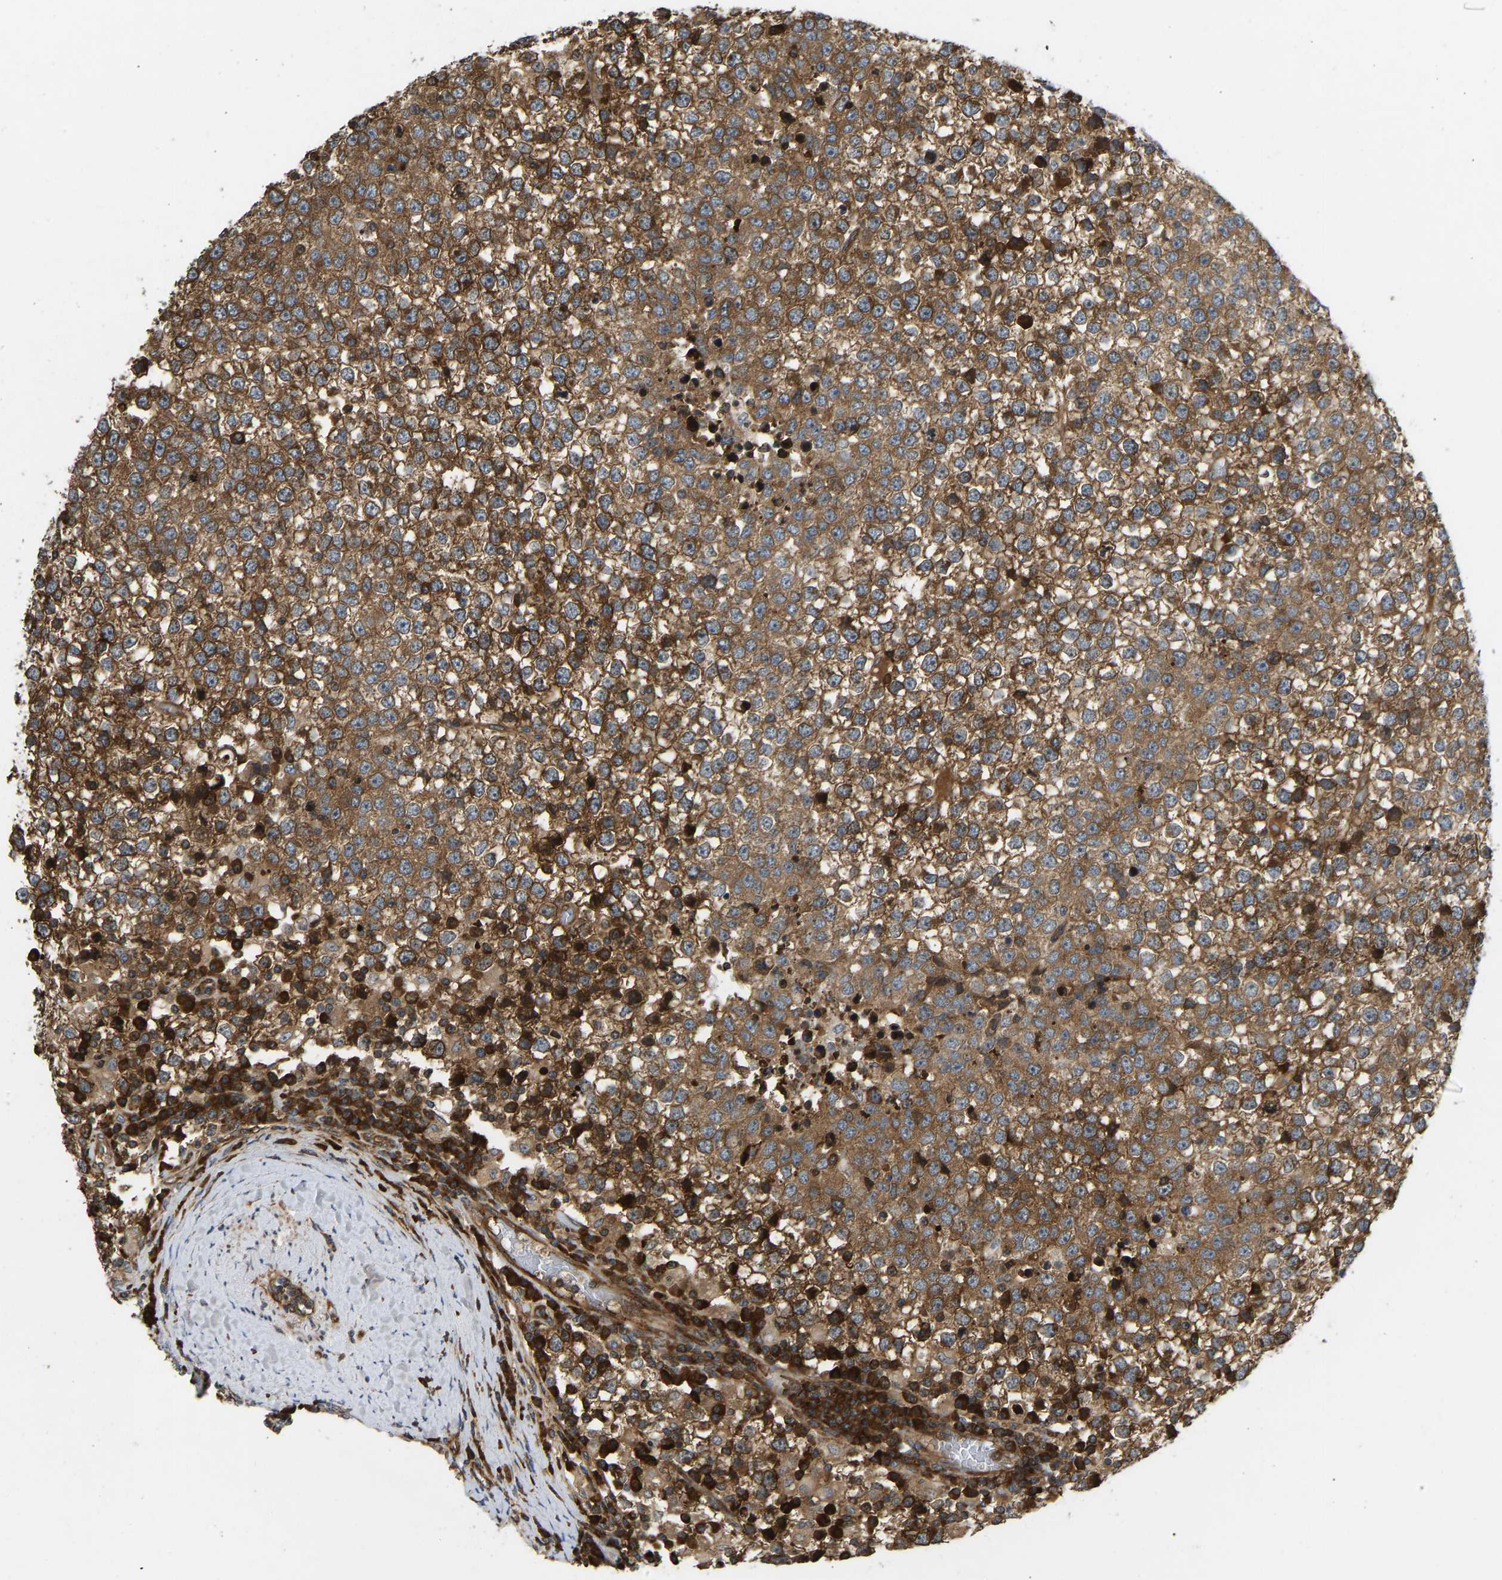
{"staining": {"intensity": "strong", "quantity": ">75%", "location": "cytoplasmic/membranous"}, "tissue": "testis cancer", "cell_type": "Tumor cells", "image_type": "cancer", "snomed": [{"axis": "morphology", "description": "Seminoma, NOS"}, {"axis": "topography", "description": "Testis"}], "caption": "The image exhibits immunohistochemical staining of seminoma (testis). There is strong cytoplasmic/membranous staining is appreciated in about >75% of tumor cells. (brown staining indicates protein expression, while blue staining denotes nuclei).", "gene": "RASGRF2", "patient": {"sex": "male", "age": 65}}